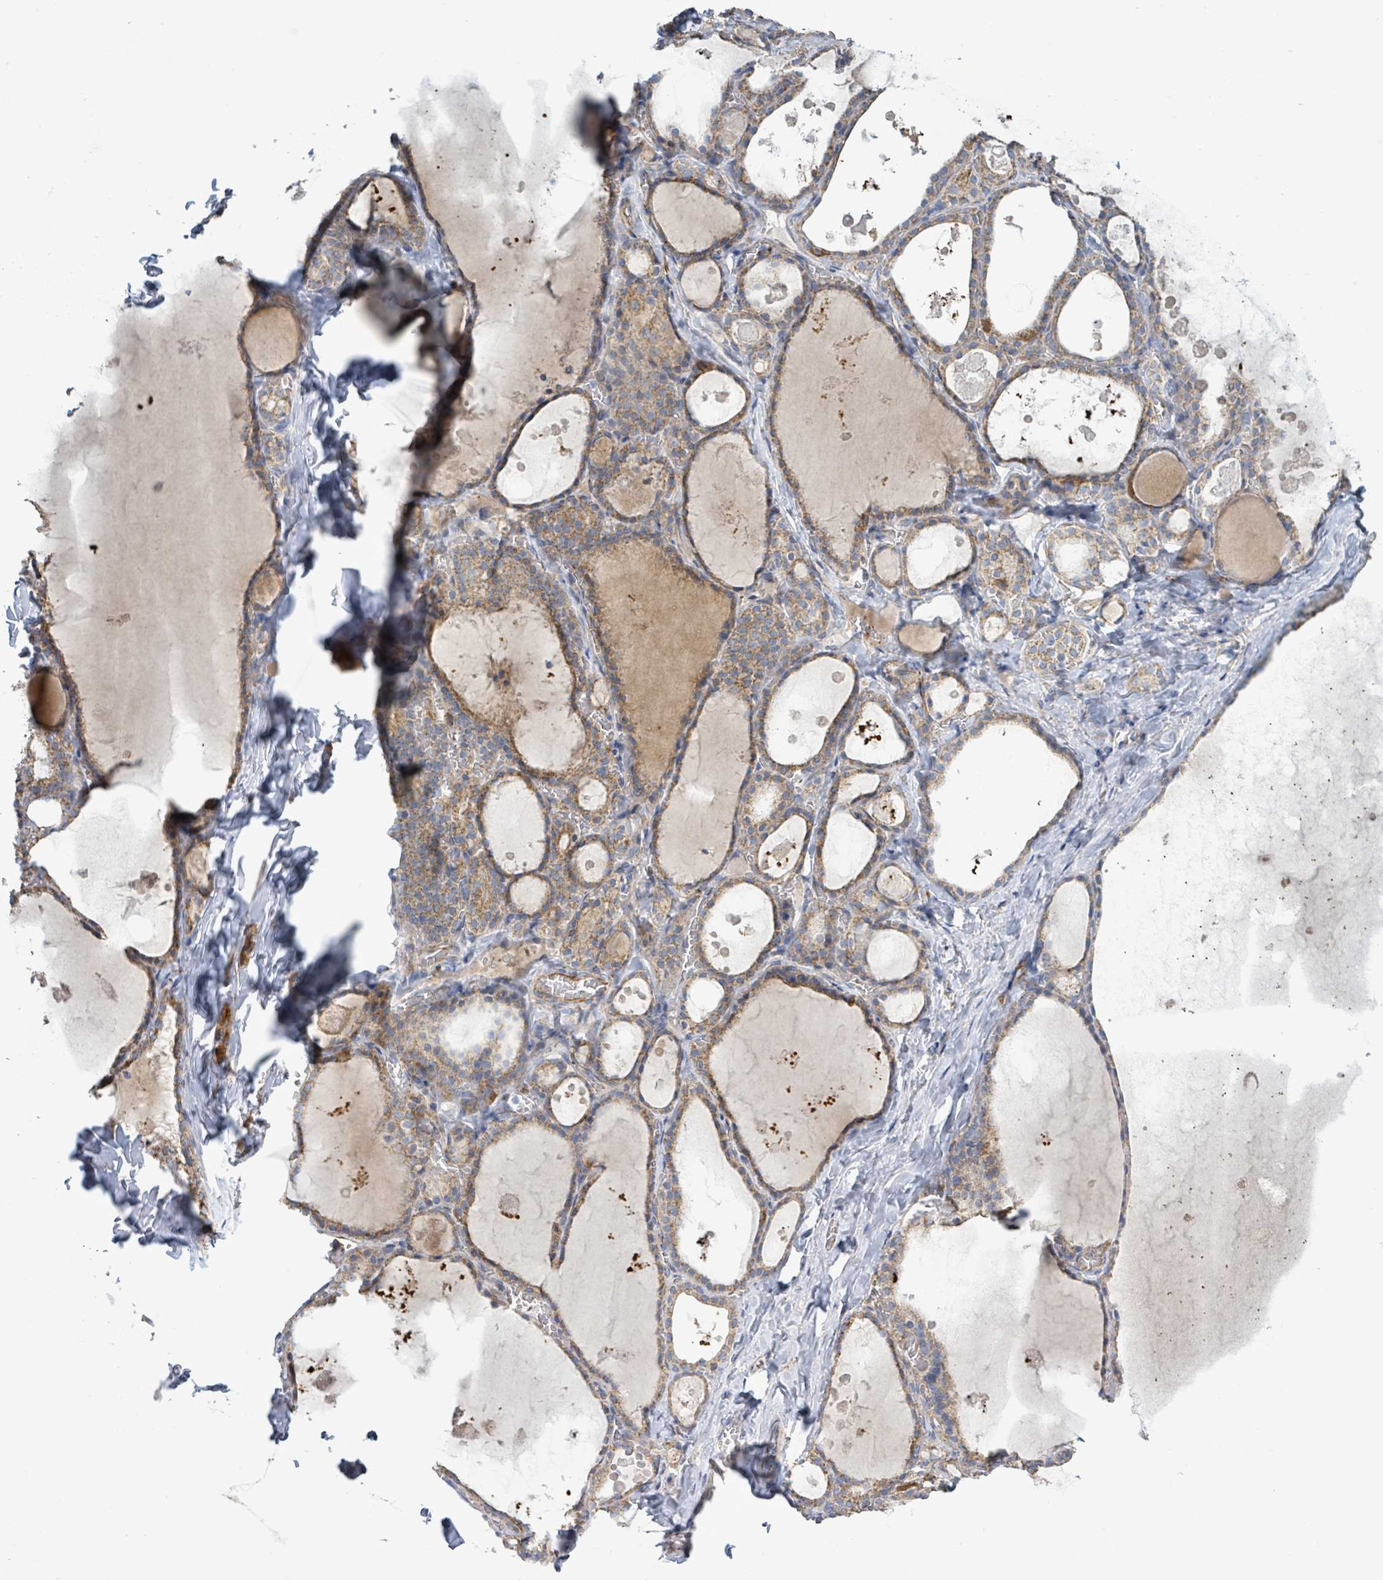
{"staining": {"intensity": "moderate", "quantity": ">75%", "location": "cytoplasmic/membranous"}, "tissue": "thyroid gland", "cell_type": "Glandular cells", "image_type": "normal", "snomed": [{"axis": "morphology", "description": "Normal tissue, NOS"}, {"axis": "topography", "description": "Thyroid gland"}], "caption": "Glandular cells display medium levels of moderate cytoplasmic/membranous positivity in approximately >75% of cells in normal human thyroid gland.", "gene": "ALG12", "patient": {"sex": "male", "age": 56}}